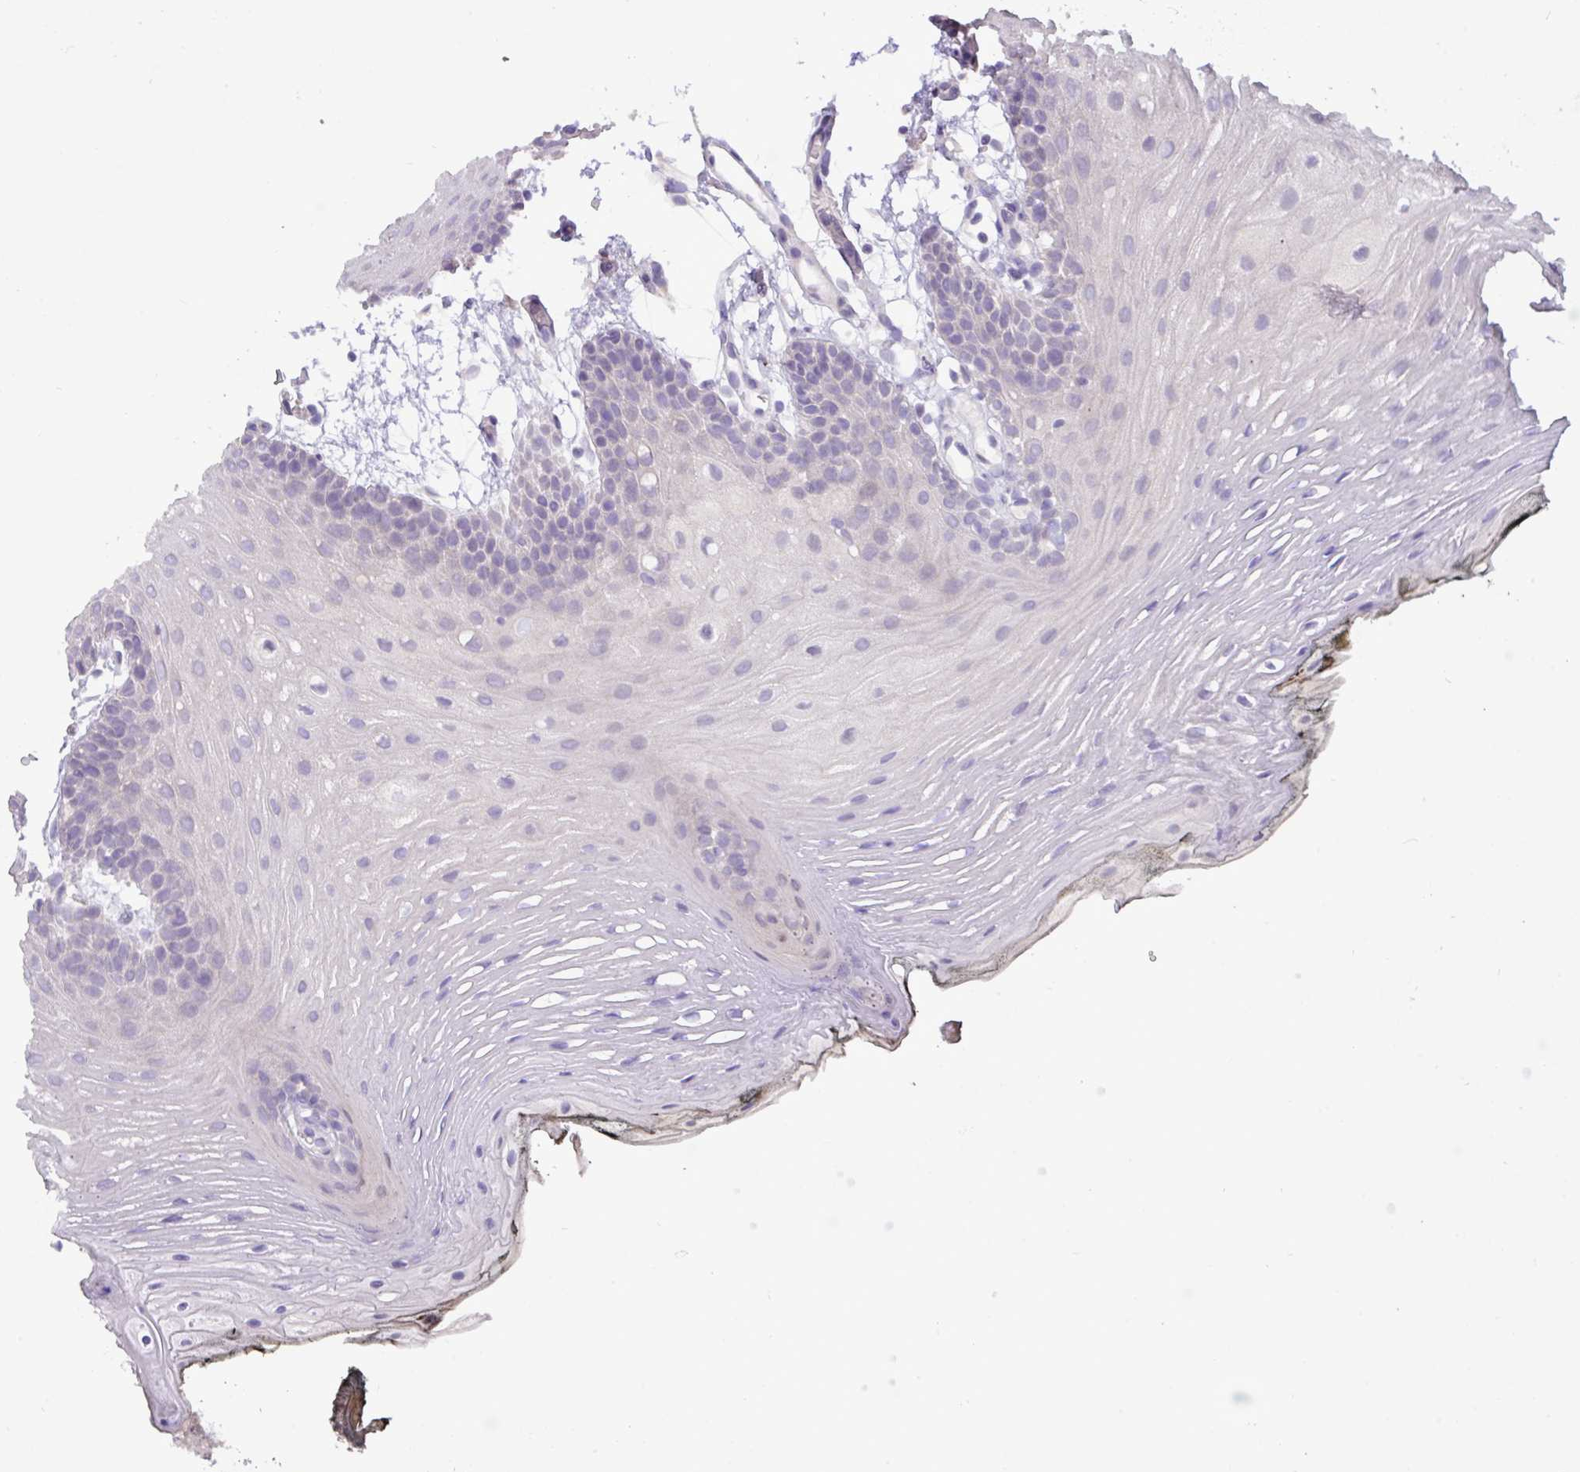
{"staining": {"intensity": "negative", "quantity": "none", "location": "none"}, "tissue": "oral mucosa", "cell_type": "Squamous epithelial cells", "image_type": "normal", "snomed": [{"axis": "morphology", "description": "Normal tissue, NOS"}, {"axis": "topography", "description": "Oral tissue"}, {"axis": "topography", "description": "Tounge, NOS"}], "caption": "Photomicrograph shows no significant protein positivity in squamous epithelial cells of benign oral mucosa. (Brightfield microscopy of DAB (3,3'-diaminobenzidine) immunohistochemistry at high magnification).", "gene": "EPCAM", "patient": {"sex": "female", "age": 81}}